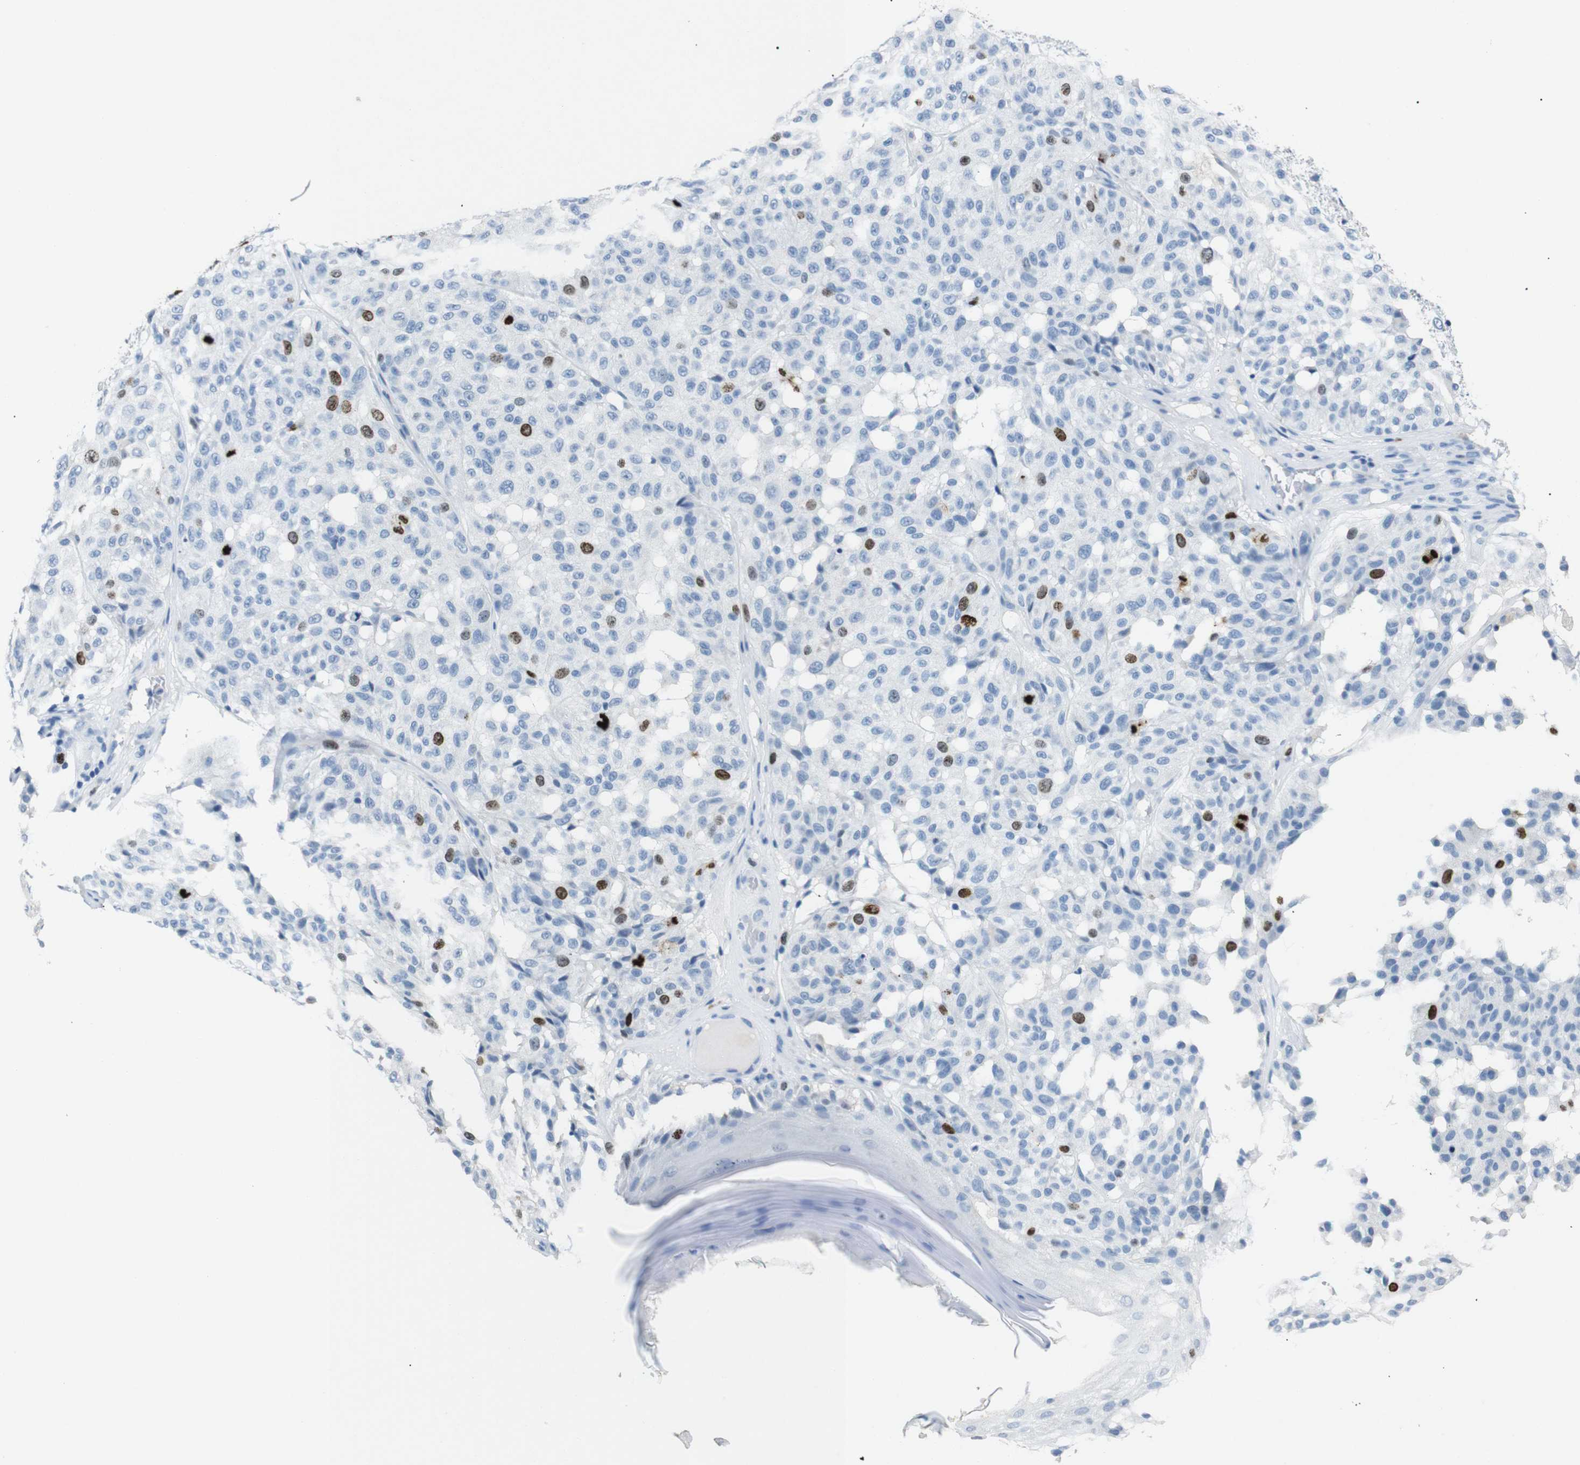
{"staining": {"intensity": "strong", "quantity": "<25%", "location": "nuclear"}, "tissue": "melanoma", "cell_type": "Tumor cells", "image_type": "cancer", "snomed": [{"axis": "morphology", "description": "Malignant melanoma, NOS"}, {"axis": "topography", "description": "Skin"}], "caption": "Immunohistochemistry (IHC) of human malignant melanoma demonstrates medium levels of strong nuclear positivity in about <25% of tumor cells.", "gene": "INCENP", "patient": {"sex": "female", "age": 46}}